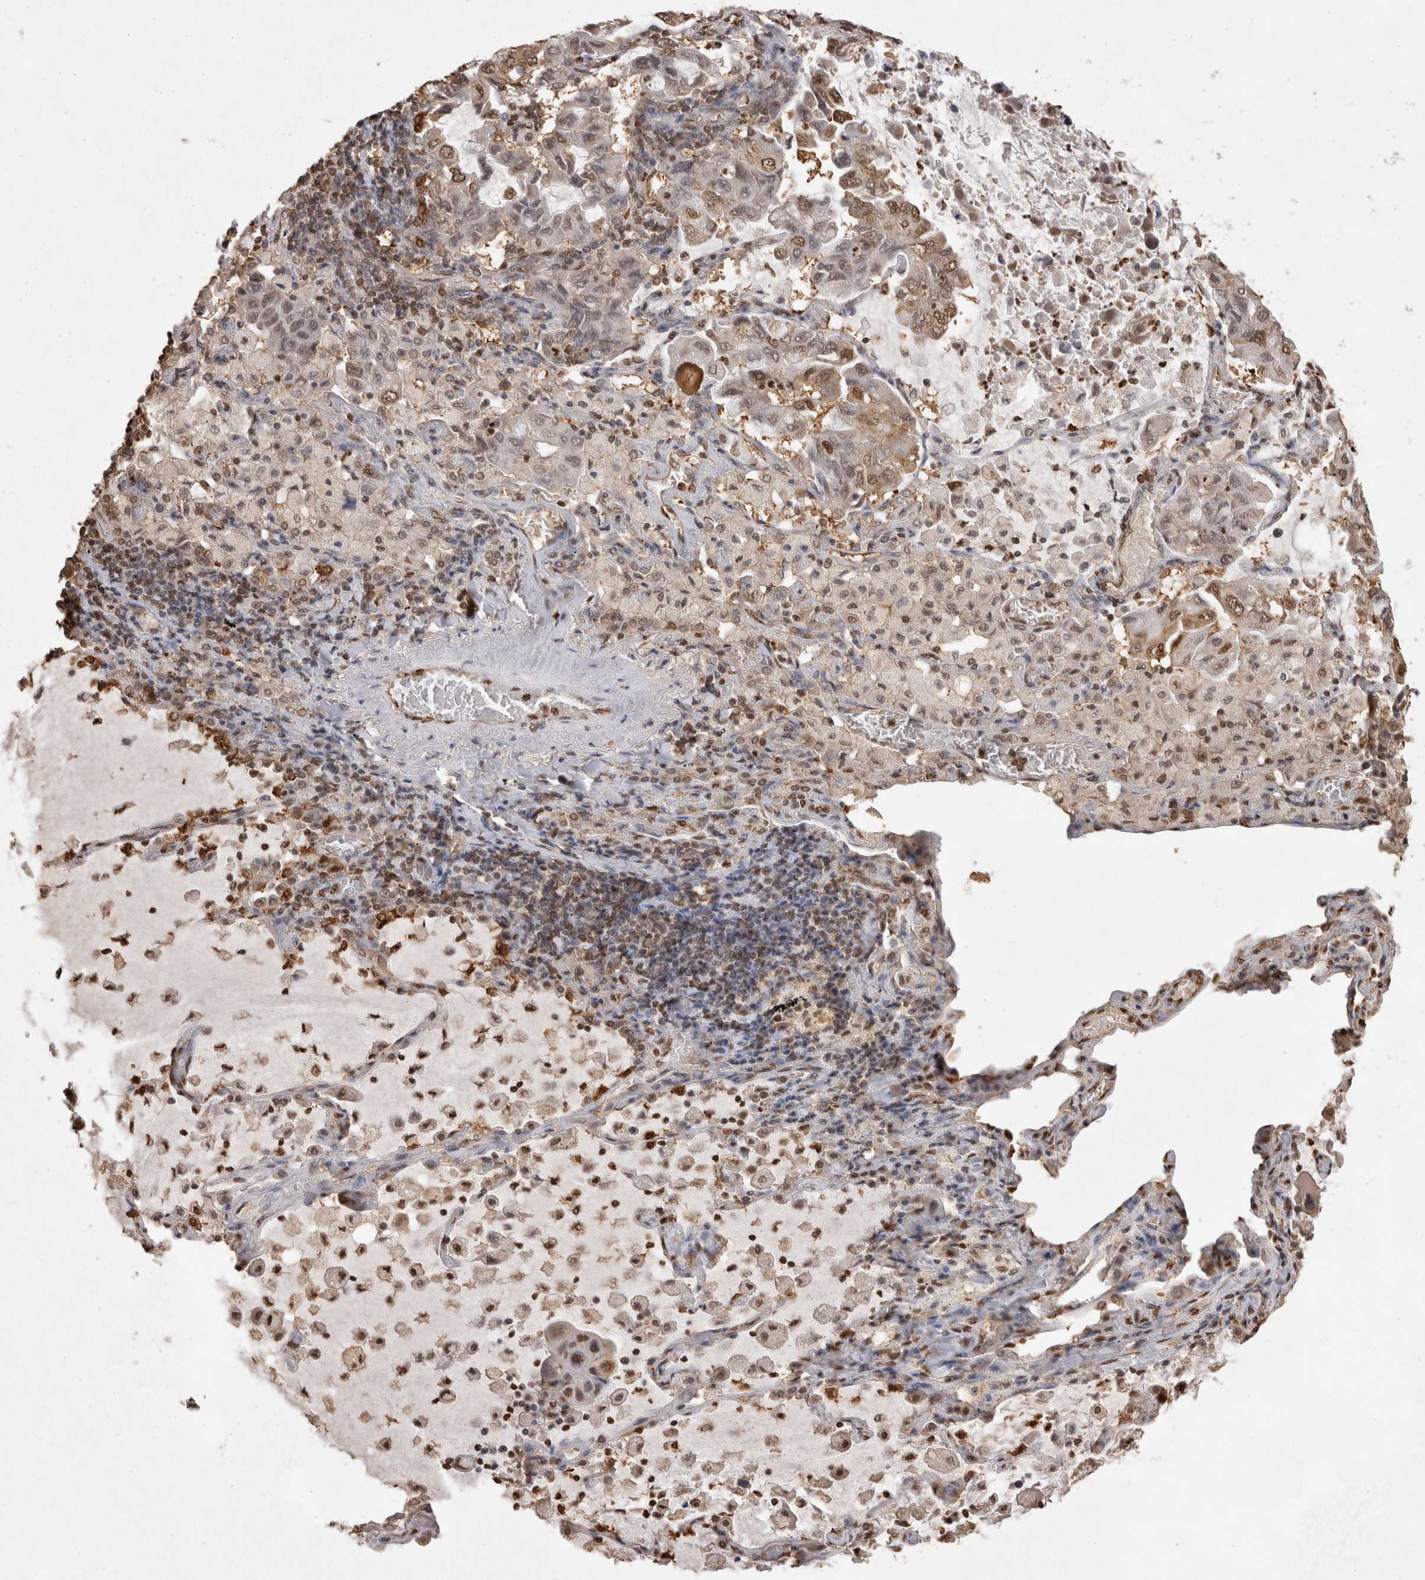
{"staining": {"intensity": "moderate", "quantity": ">75%", "location": "cytoplasmic/membranous,nuclear"}, "tissue": "lung cancer", "cell_type": "Tumor cells", "image_type": "cancer", "snomed": [{"axis": "morphology", "description": "Adenocarcinoma, NOS"}, {"axis": "topography", "description": "Lung"}], "caption": "Adenocarcinoma (lung) stained for a protein (brown) shows moderate cytoplasmic/membranous and nuclear positive positivity in approximately >75% of tumor cells.", "gene": "HDGF", "patient": {"sex": "male", "age": 64}}